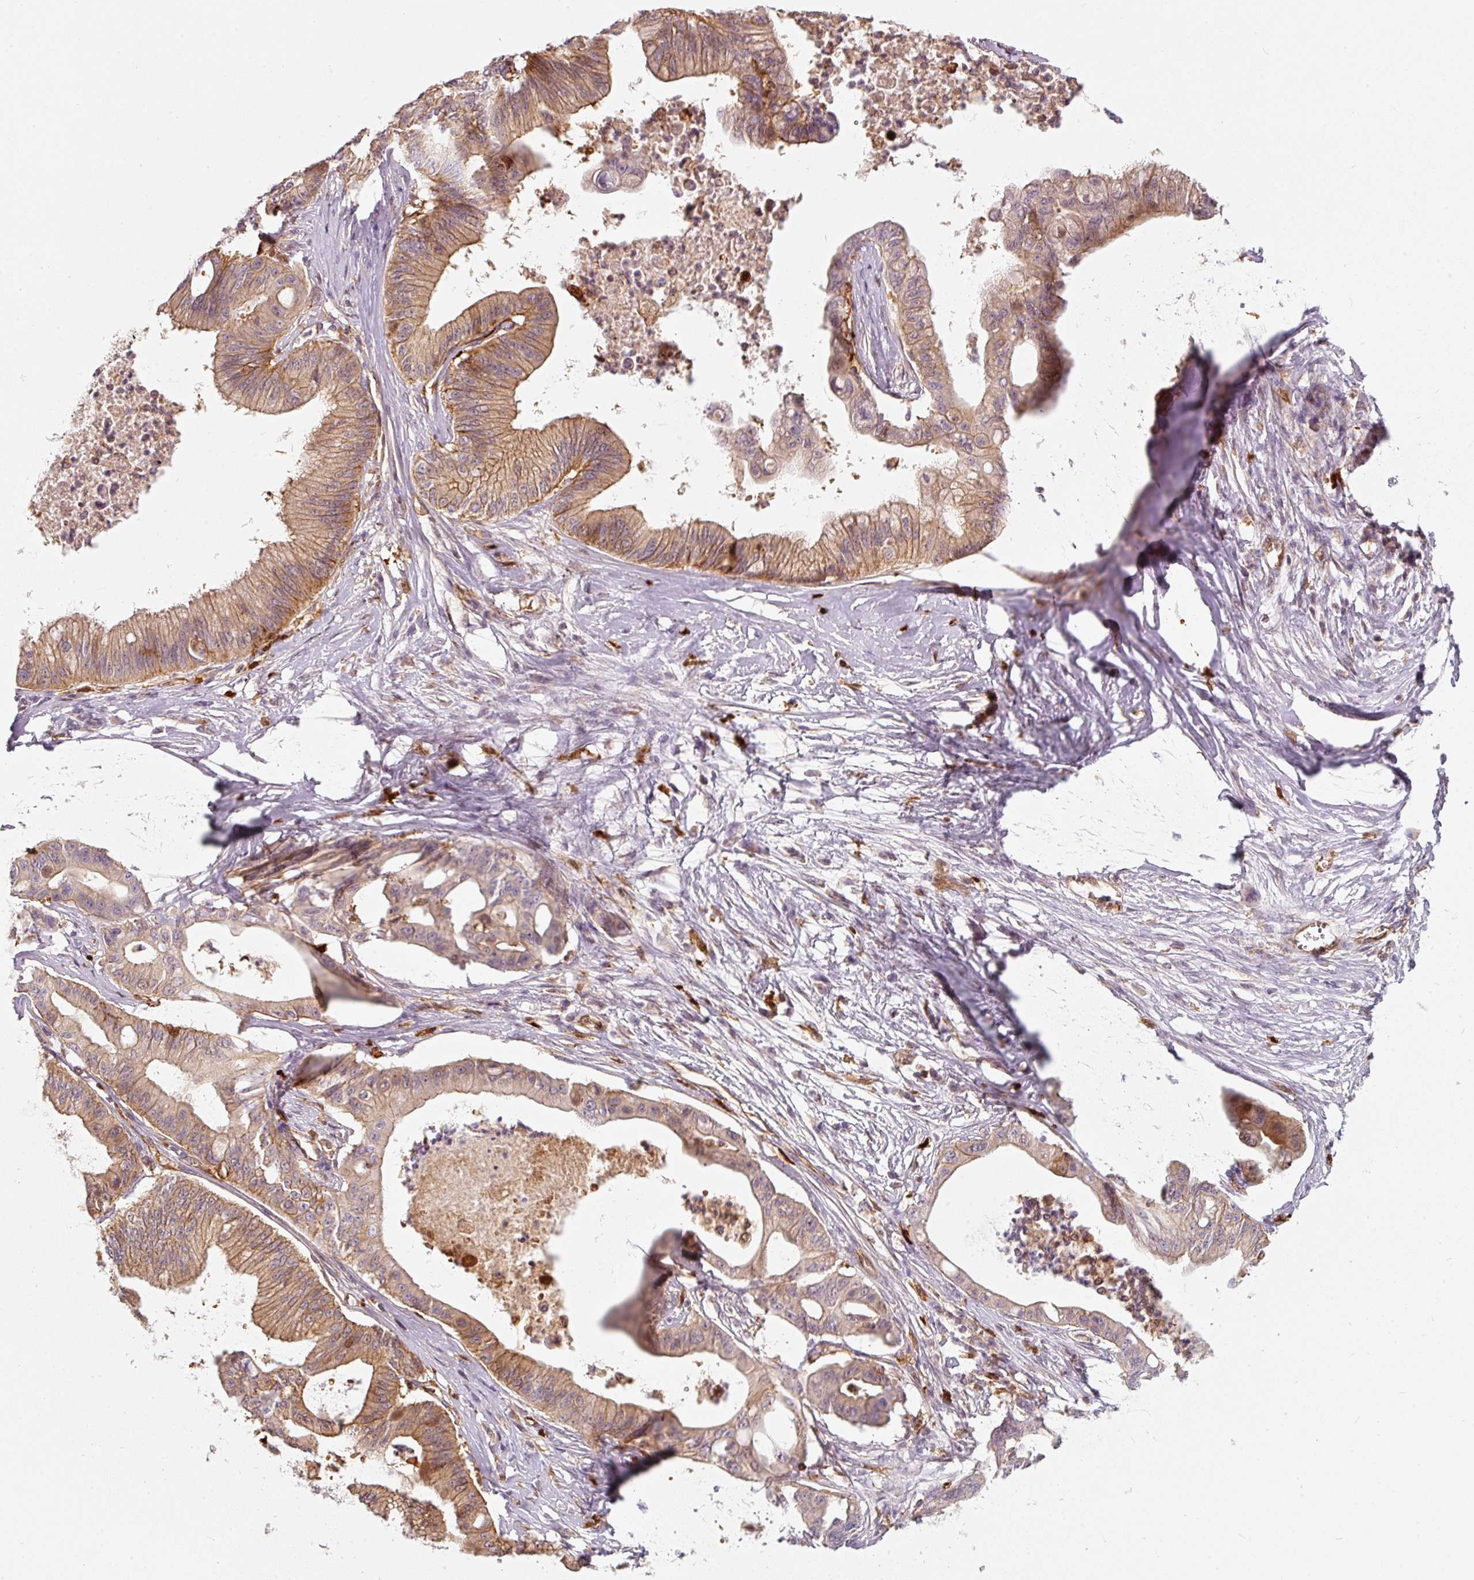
{"staining": {"intensity": "moderate", "quantity": "25%-75%", "location": "cytoplasmic/membranous"}, "tissue": "ovarian cancer", "cell_type": "Tumor cells", "image_type": "cancer", "snomed": [{"axis": "morphology", "description": "Cystadenocarcinoma, mucinous, NOS"}, {"axis": "topography", "description": "Ovary"}], "caption": "Mucinous cystadenocarcinoma (ovarian) tissue shows moderate cytoplasmic/membranous staining in about 25%-75% of tumor cells, visualized by immunohistochemistry. (Stains: DAB (3,3'-diaminobenzidine) in brown, nuclei in blue, Microscopy: brightfield microscopy at high magnification).", "gene": "IQGAP2", "patient": {"sex": "female", "age": 70}}